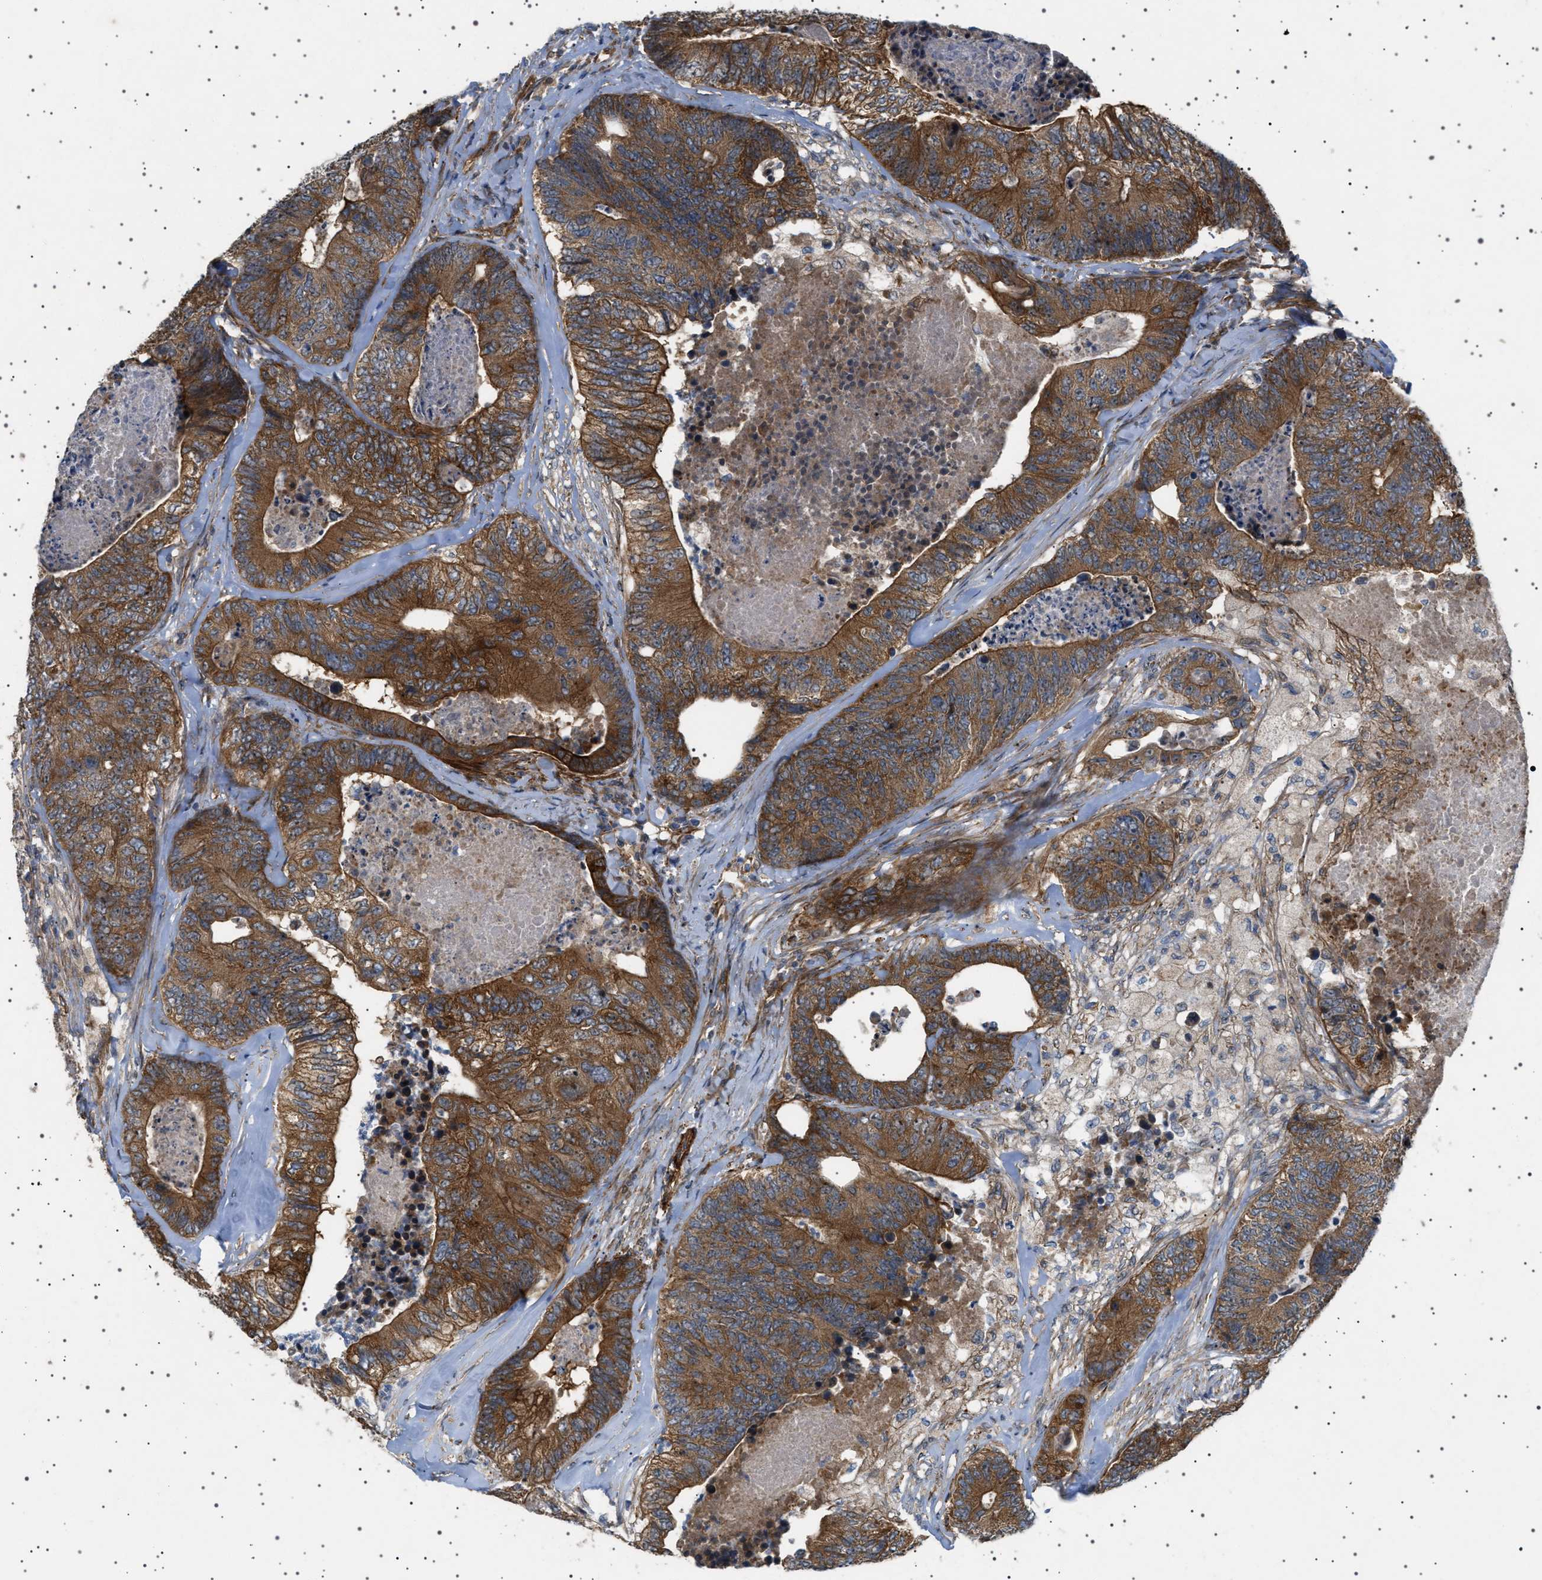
{"staining": {"intensity": "strong", "quantity": ">75%", "location": "cytoplasmic/membranous"}, "tissue": "colorectal cancer", "cell_type": "Tumor cells", "image_type": "cancer", "snomed": [{"axis": "morphology", "description": "Adenocarcinoma, NOS"}, {"axis": "topography", "description": "Colon"}], "caption": "Immunohistochemical staining of human colorectal adenocarcinoma displays strong cytoplasmic/membranous protein staining in approximately >75% of tumor cells.", "gene": "CCDC186", "patient": {"sex": "female", "age": 67}}